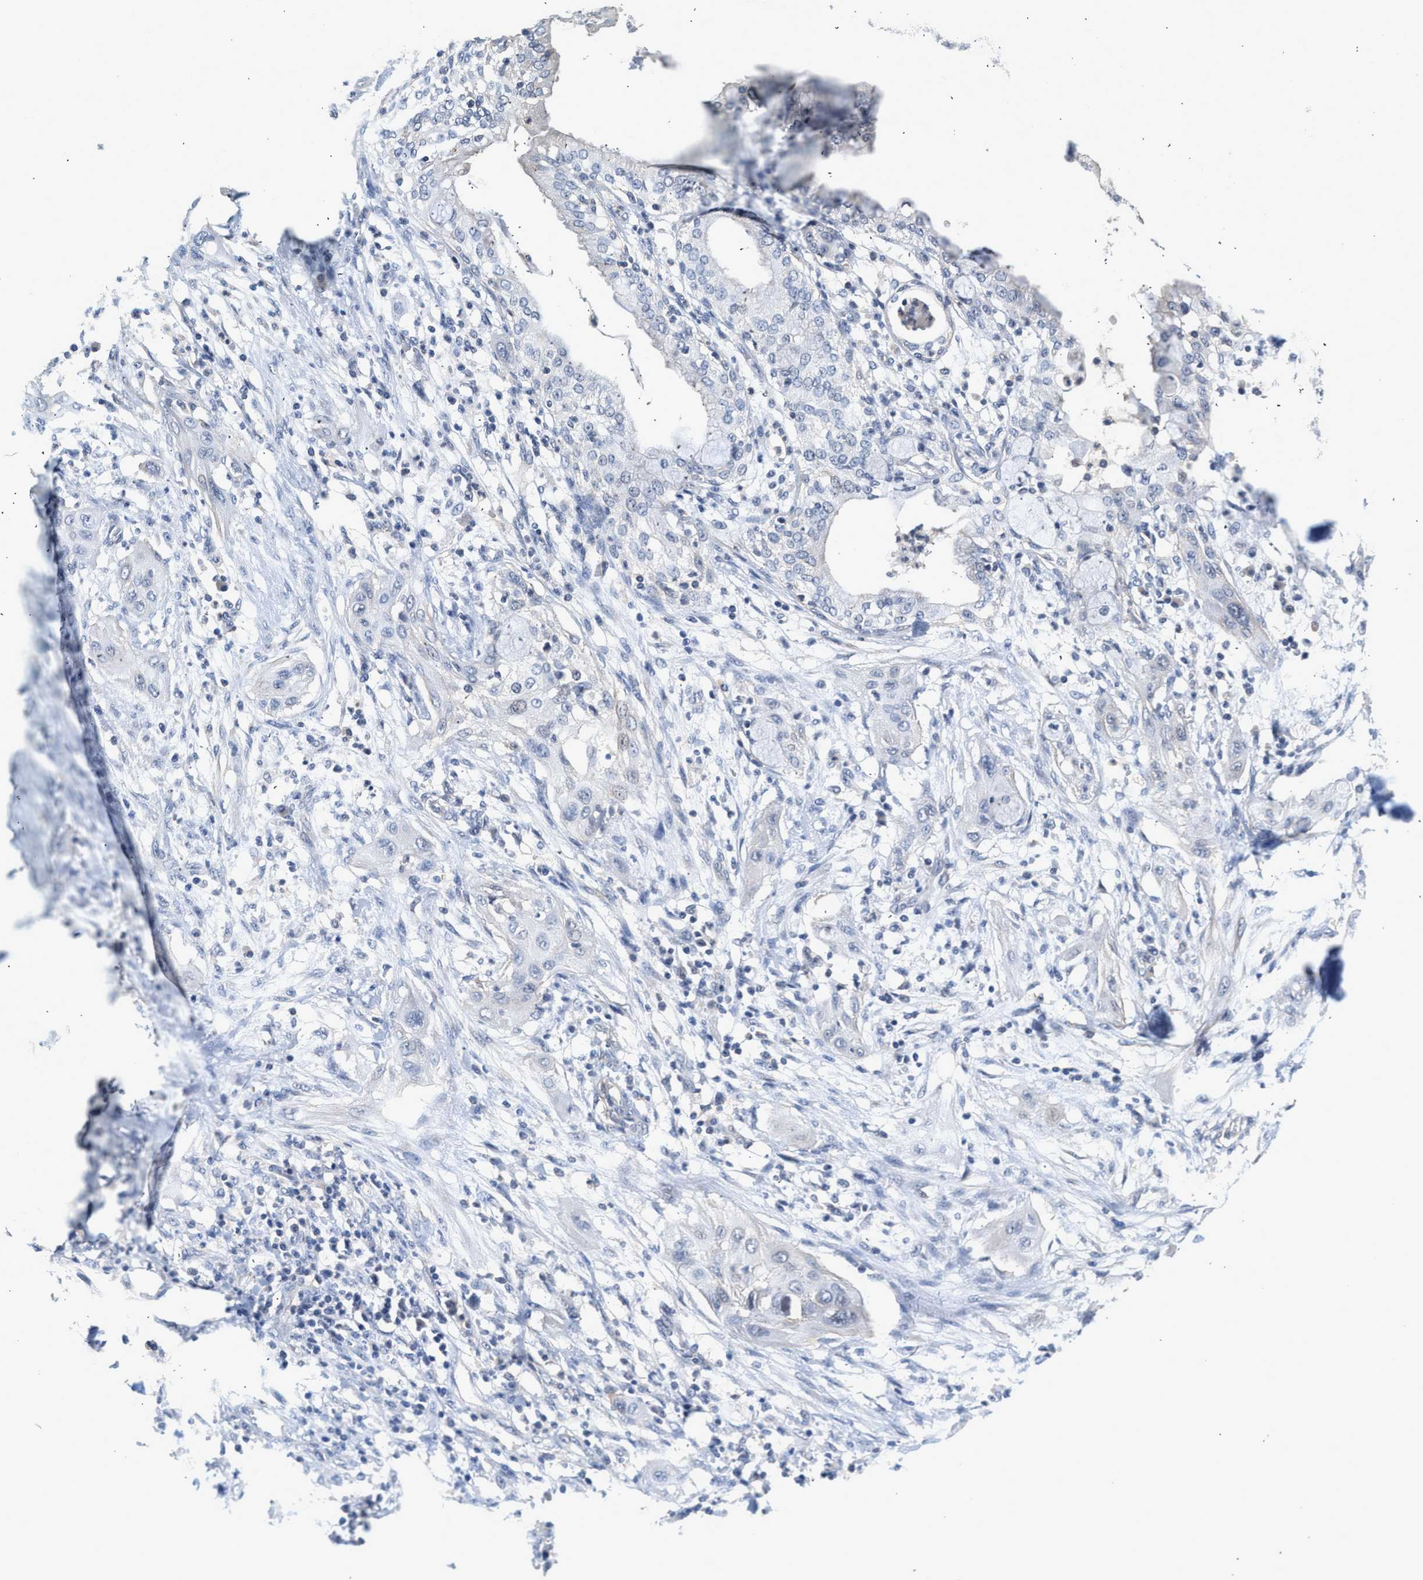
{"staining": {"intensity": "negative", "quantity": "none", "location": "none"}, "tissue": "lung cancer", "cell_type": "Tumor cells", "image_type": "cancer", "snomed": [{"axis": "morphology", "description": "Squamous cell carcinoma, NOS"}, {"axis": "topography", "description": "Lung"}], "caption": "This photomicrograph is of lung squamous cell carcinoma stained with IHC to label a protein in brown with the nuclei are counter-stained blue. There is no positivity in tumor cells.", "gene": "CSF3R", "patient": {"sex": "female", "age": 47}}